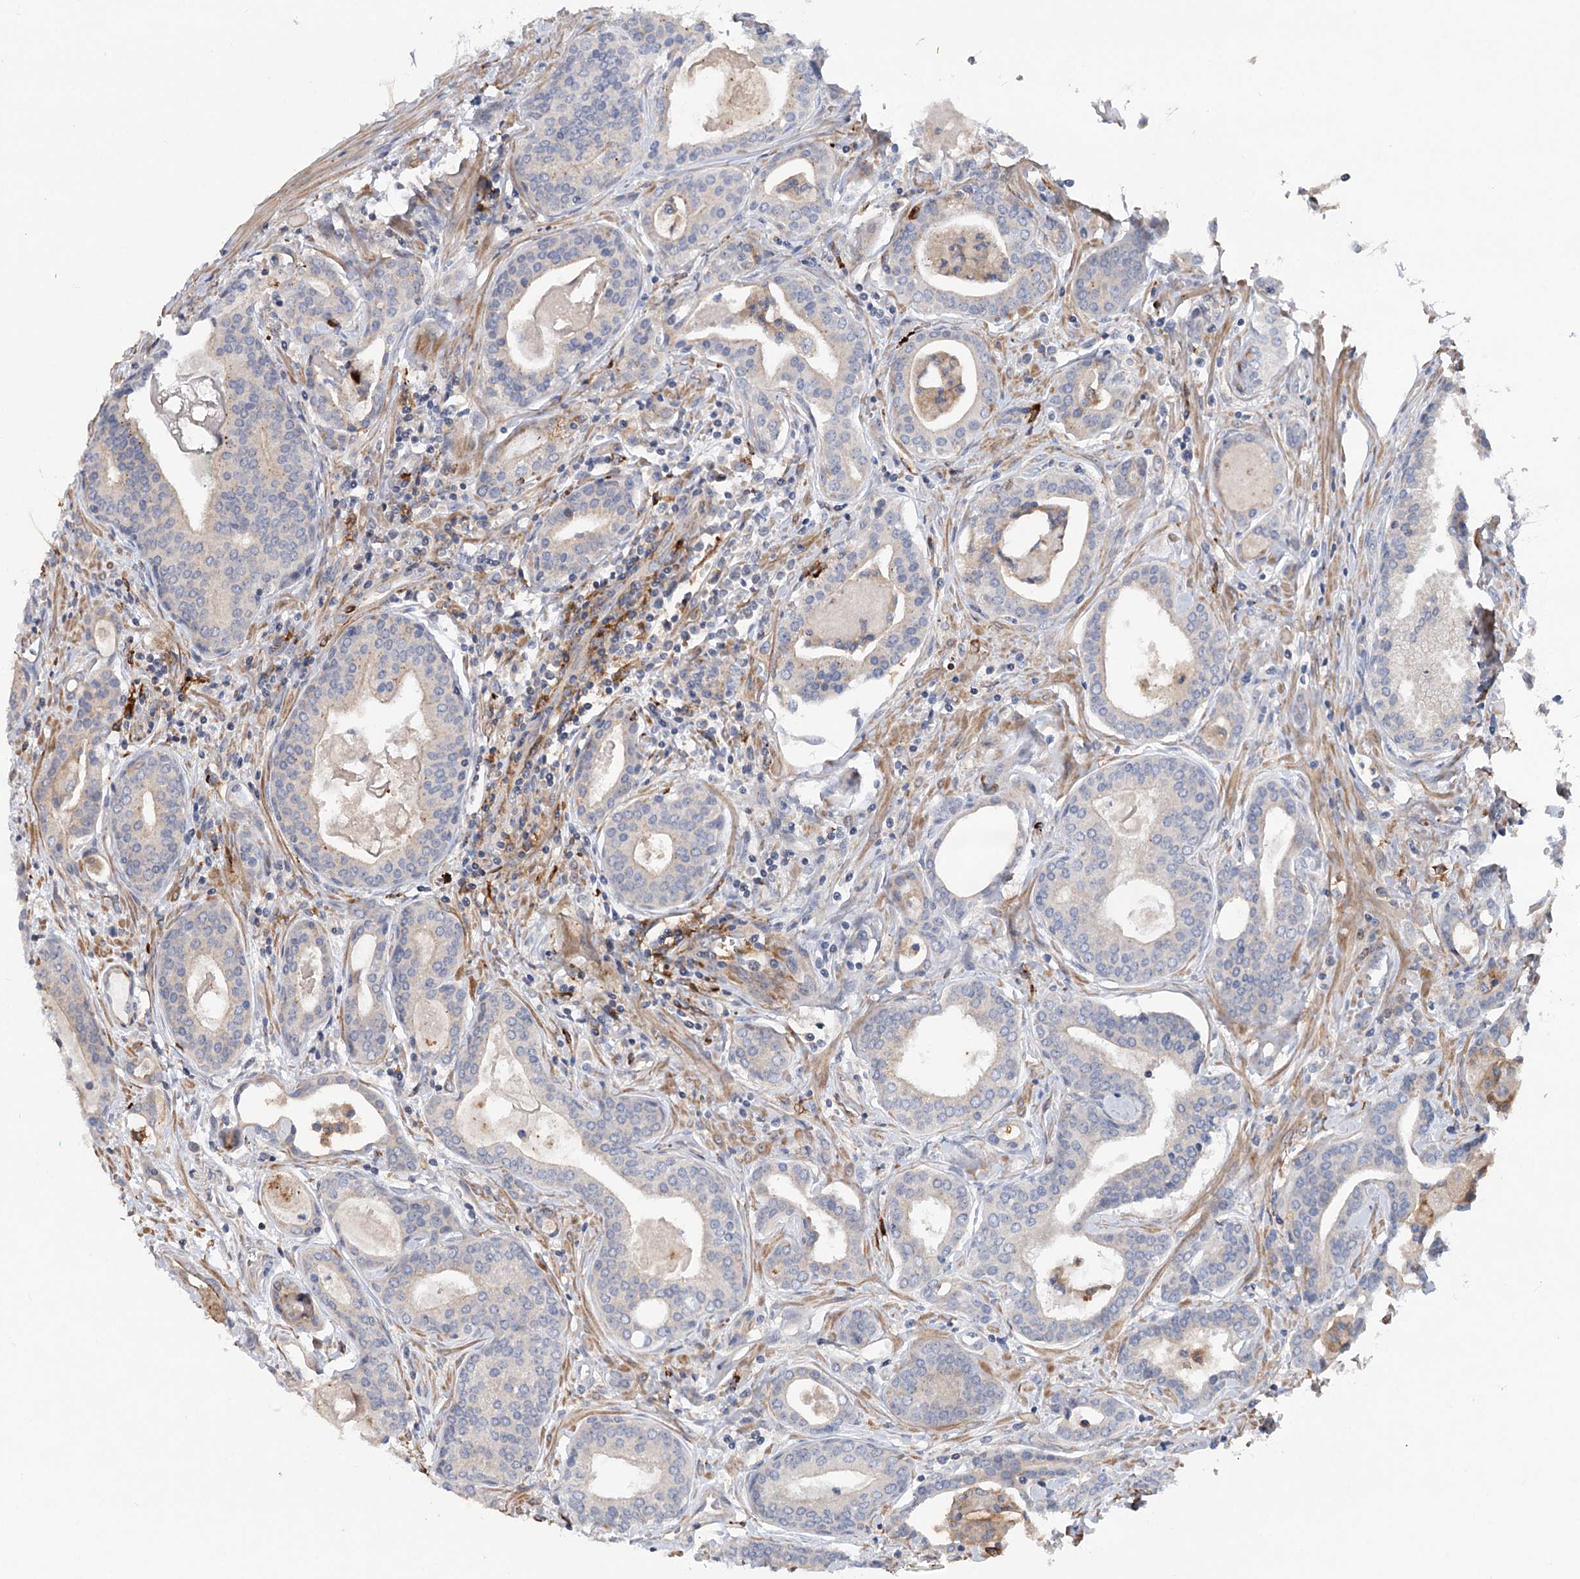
{"staining": {"intensity": "negative", "quantity": "none", "location": "none"}, "tissue": "prostate cancer", "cell_type": "Tumor cells", "image_type": "cancer", "snomed": [{"axis": "morphology", "description": "Adenocarcinoma, High grade"}, {"axis": "topography", "description": "Prostate"}], "caption": "Prostate cancer (high-grade adenocarcinoma) was stained to show a protein in brown. There is no significant expression in tumor cells.", "gene": "SCN11A", "patient": {"sex": "male", "age": 68}}